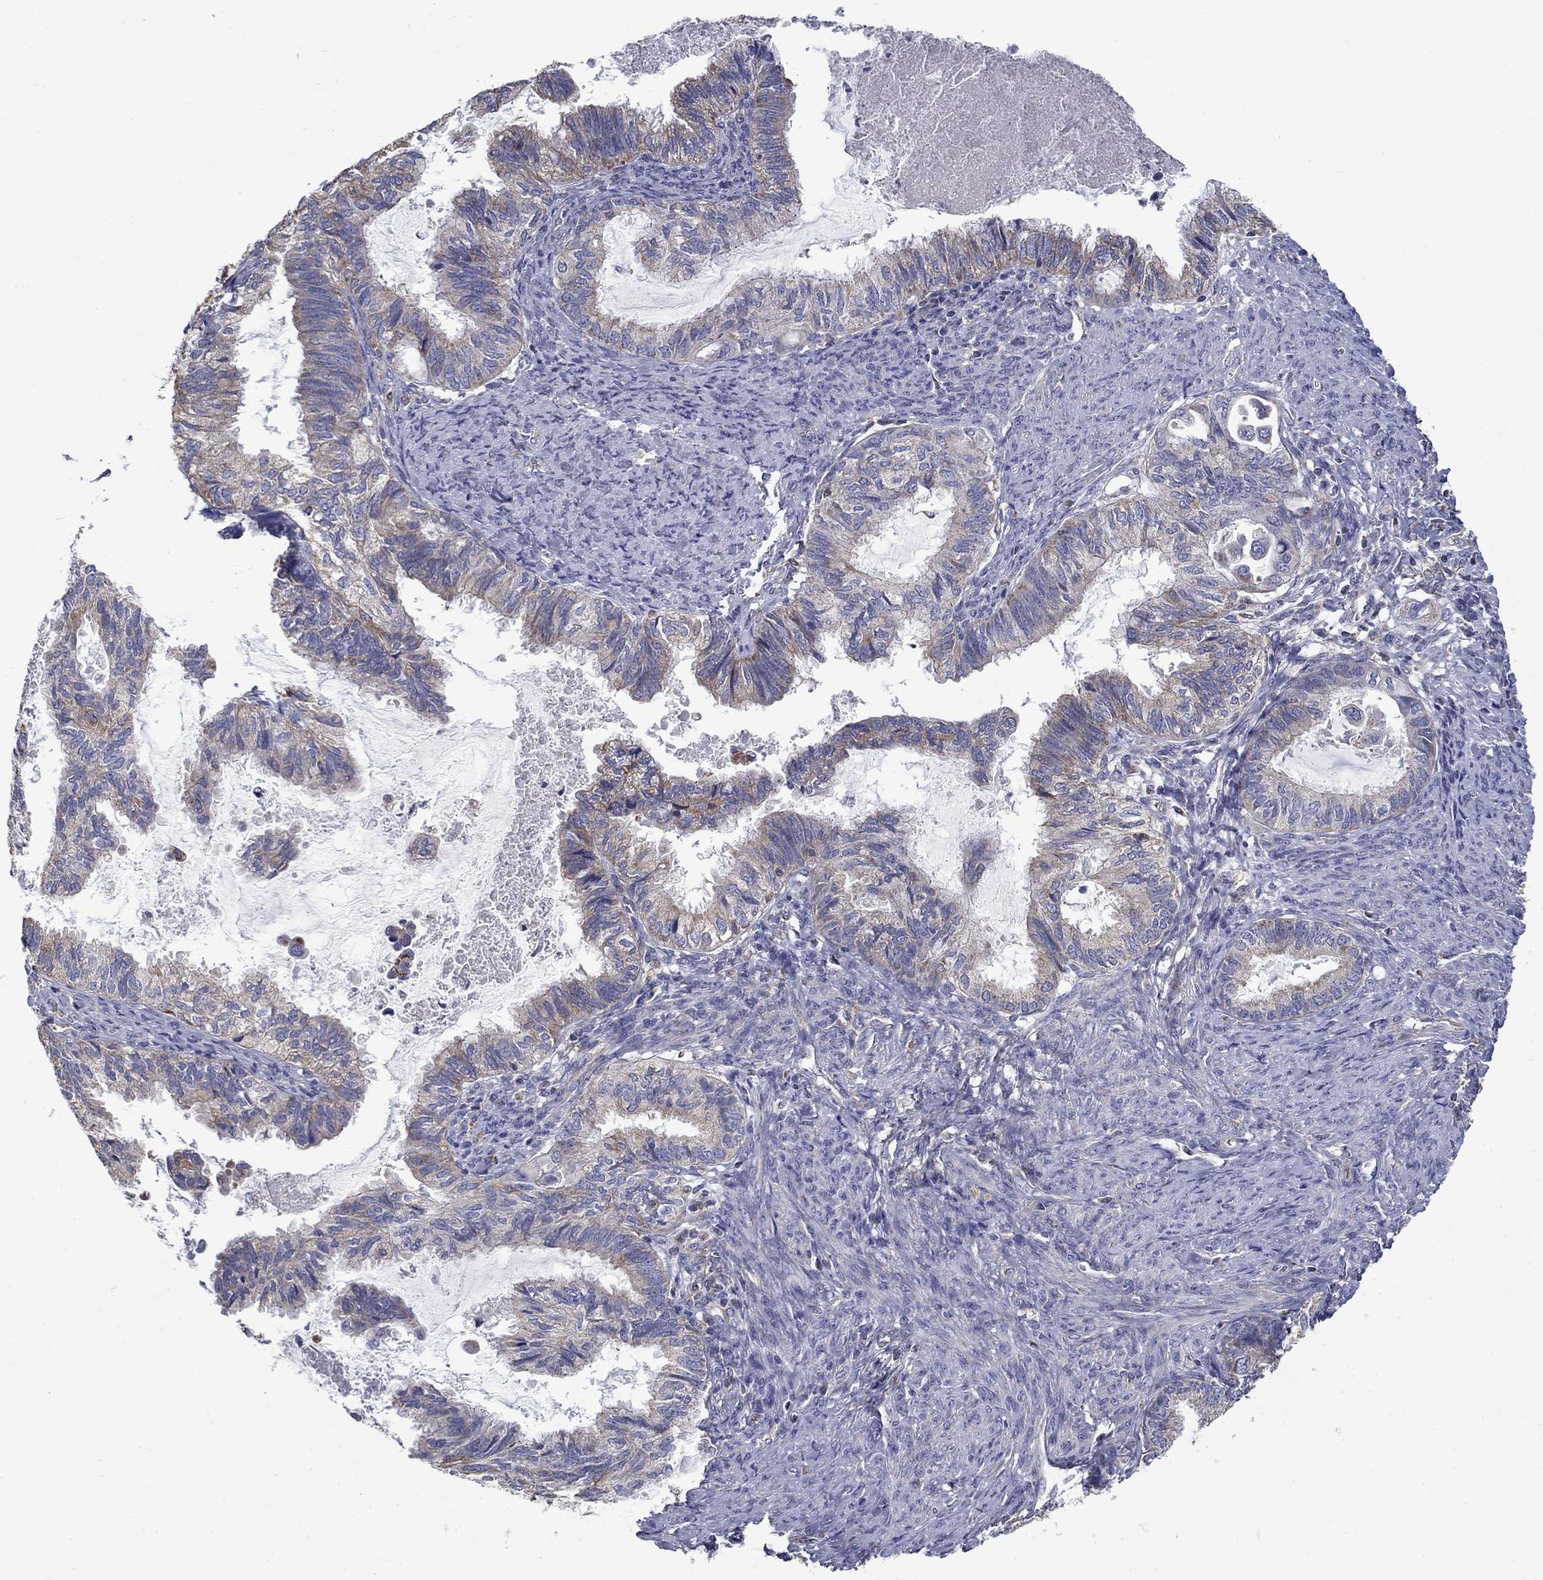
{"staining": {"intensity": "weak", "quantity": "25%-75%", "location": "cytoplasmic/membranous"}, "tissue": "endometrial cancer", "cell_type": "Tumor cells", "image_type": "cancer", "snomed": [{"axis": "morphology", "description": "Adenocarcinoma, NOS"}, {"axis": "topography", "description": "Endometrium"}], "caption": "Adenocarcinoma (endometrial) stained for a protein (brown) displays weak cytoplasmic/membranous positive expression in about 25%-75% of tumor cells.", "gene": "NME5", "patient": {"sex": "female", "age": 86}}